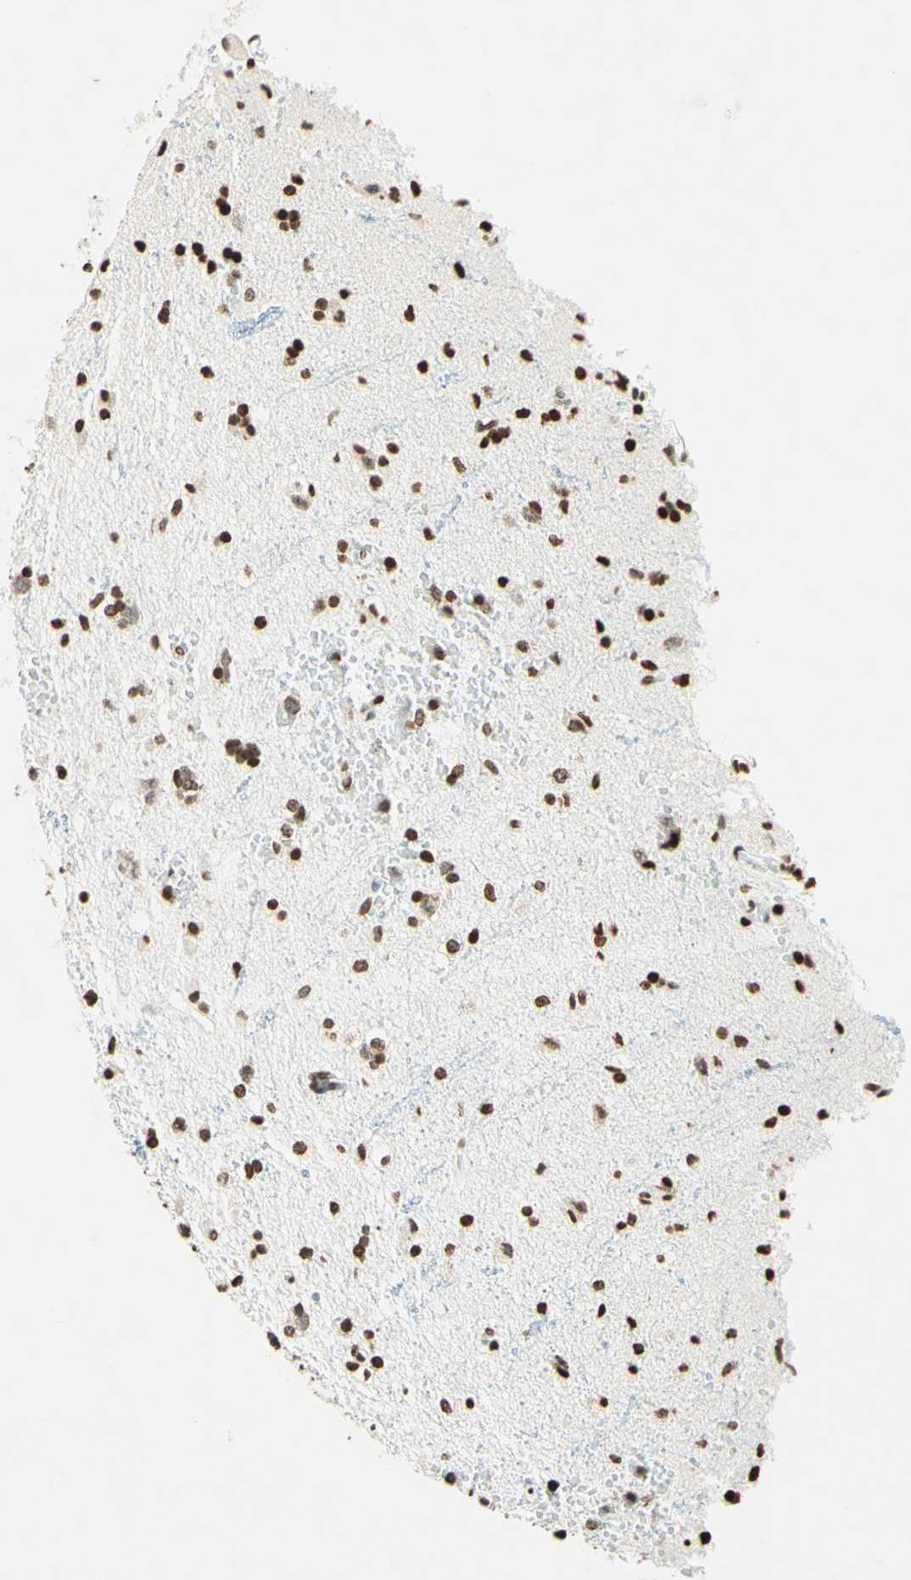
{"staining": {"intensity": "strong", "quantity": "25%-75%", "location": "nuclear"}, "tissue": "glioma", "cell_type": "Tumor cells", "image_type": "cancer", "snomed": [{"axis": "morphology", "description": "Glioma, malignant, High grade"}, {"axis": "topography", "description": "Brain"}], "caption": "Glioma was stained to show a protein in brown. There is high levels of strong nuclear expression in approximately 25%-75% of tumor cells. The staining is performed using DAB (3,3'-diaminobenzidine) brown chromogen to label protein expression. The nuclei are counter-stained blue using hematoxylin.", "gene": "MSH2", "patient": {"sex": "male", "age": 47}}